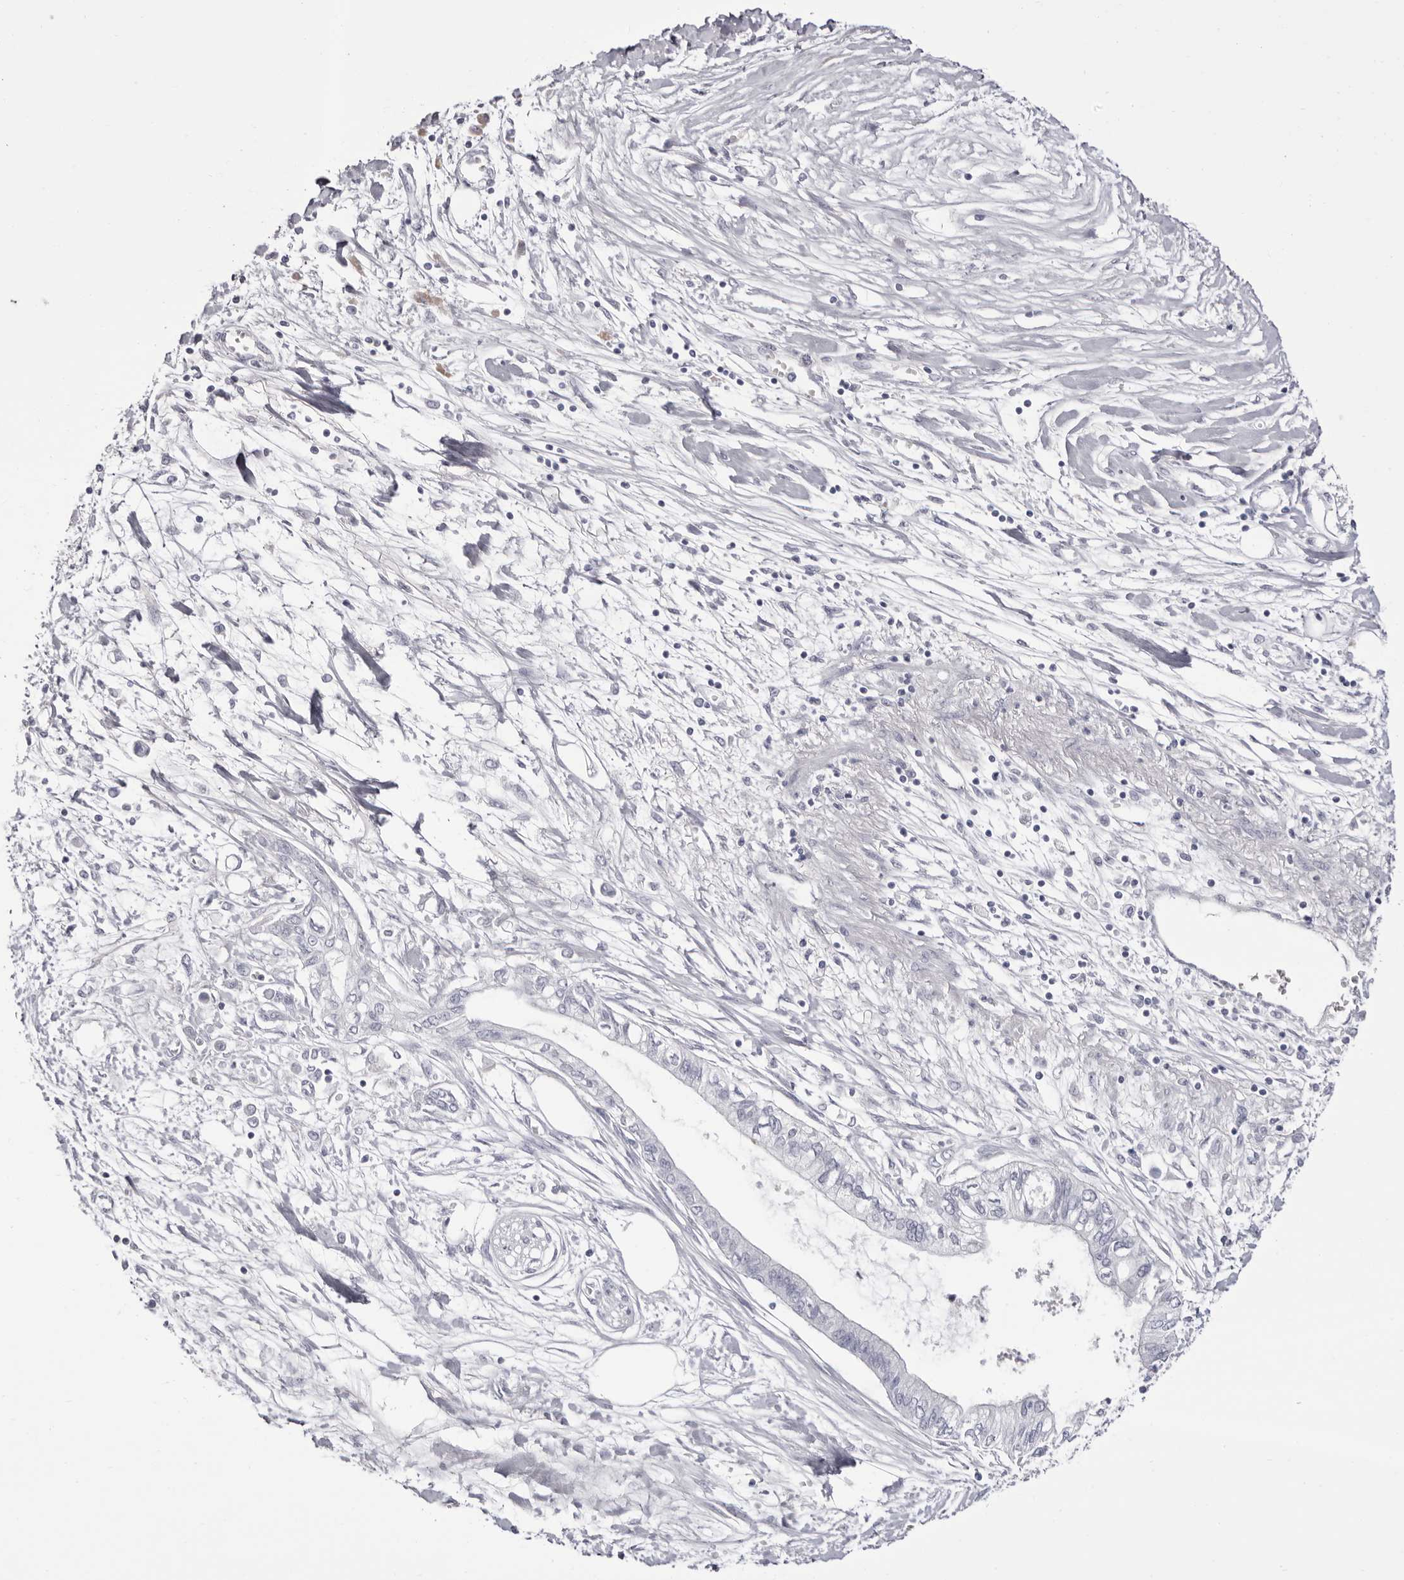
{"staining": {"intensity": "negative", "quantity": "none", "location": "none"}, "tissue": "pancreatic cancer", "cell_type": "Tumor cells", "image_type": "cancer", "snomed": [{"axis": "morphology", "description": "Adenocarcinoma, NOS"}, {"axis": "topography", "description": "Pancreas"}], "caption": "High magnification brightfield microscopy of pancreatic cancer stained with DAB (brown) and counterstained with hematoxylin (blue): tumor cells show no significant staining.", "gene": "LPO", "patient": {"sex": "female", "age": 77}}